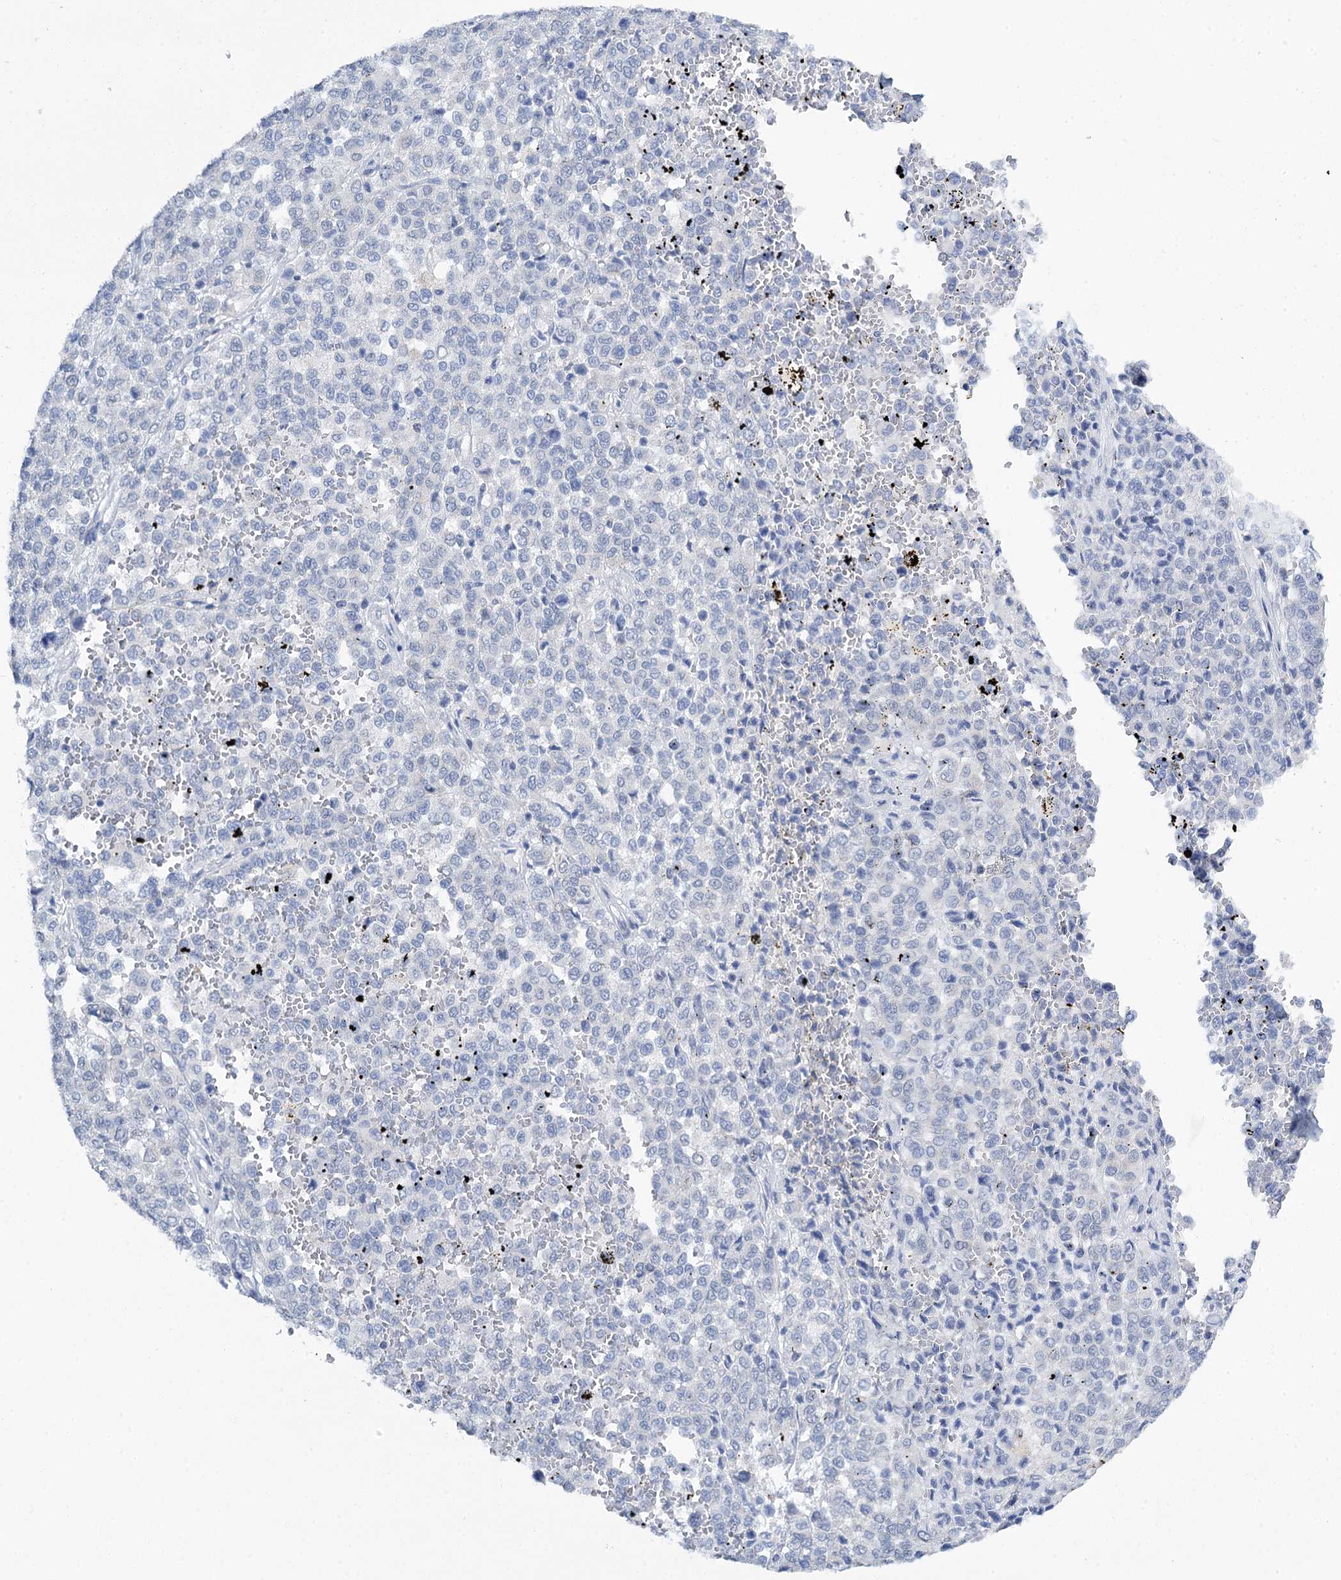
{"staining": {"intensity": "negative", "quantity": "none", "location": "none"}, "tissue": "melanoma", "cell_type": "Tumor cells", "image_type": "cancer", "snomed": [{"axis": "morphology", "description": "Malignant melanoma, Metastatic site"}, {"axis": "topography", "description": "Pancreas"}], "caption": "Histopathology image shows no significant protein expression in tumor cells of melanoma.", "gene": "SPATS2", "patient": {"sex": "female", "age": 30}}